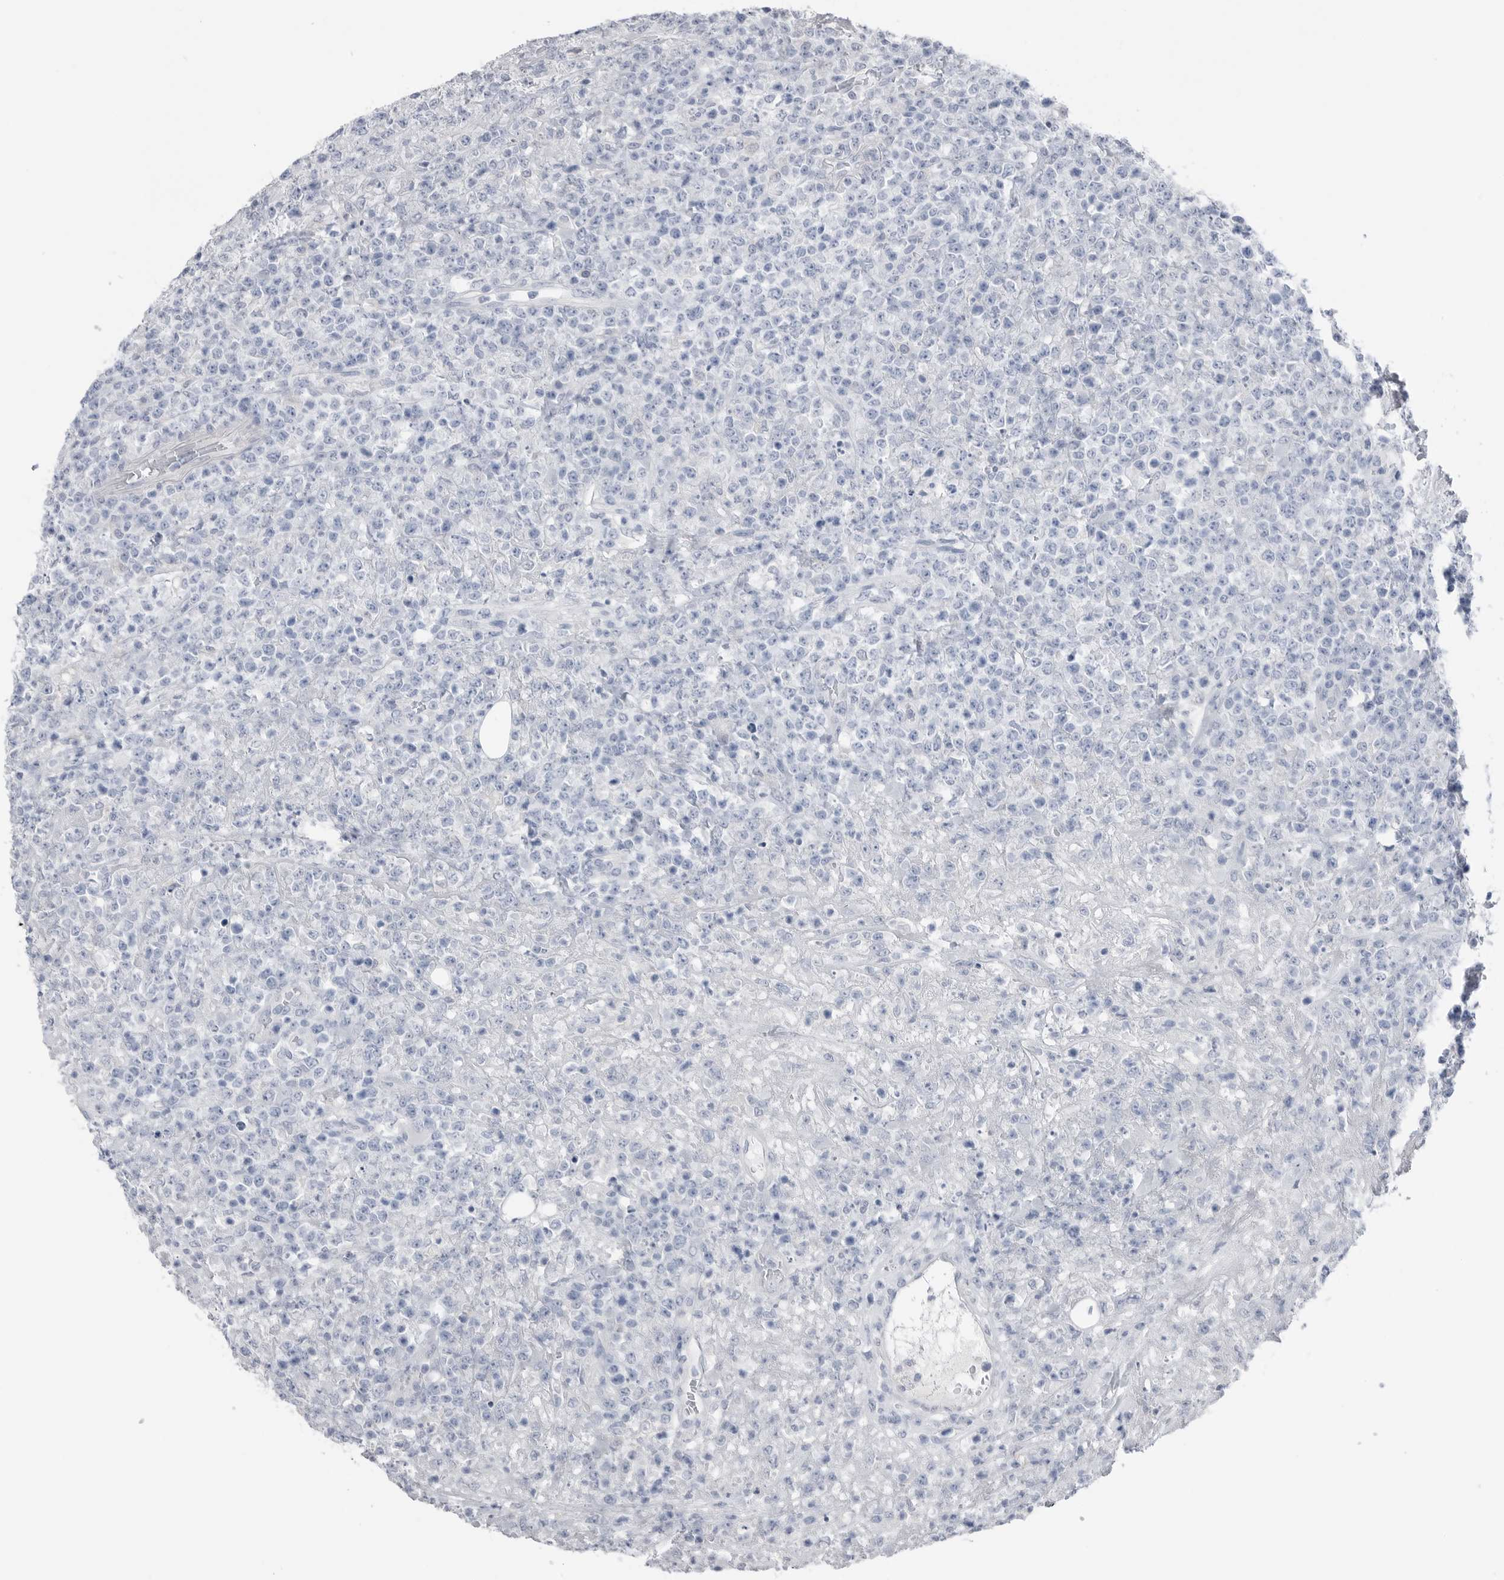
{"staining": {"intensity": "negative", "quantity": "none", "location": "none"}, "tissue": "lymphoma", "cell_type": "Tumor cells", "image_type": "cancer", "snomed": [{"axis": "morphology", "description": "Malignant lymphoma, non-Hodgkin's type, High grade"}, {"axis": "topography", "description": "Colon"}], "caption": "Tumor cells are negative for brown protein staining in lymphoma. (DAB (3,3'-diaminobenzidine) immunohistochemistry (IHC) with hematoxylin counter stain).", "gene": "ABHD12", "patient": {"sex": "female", "age": 53}}